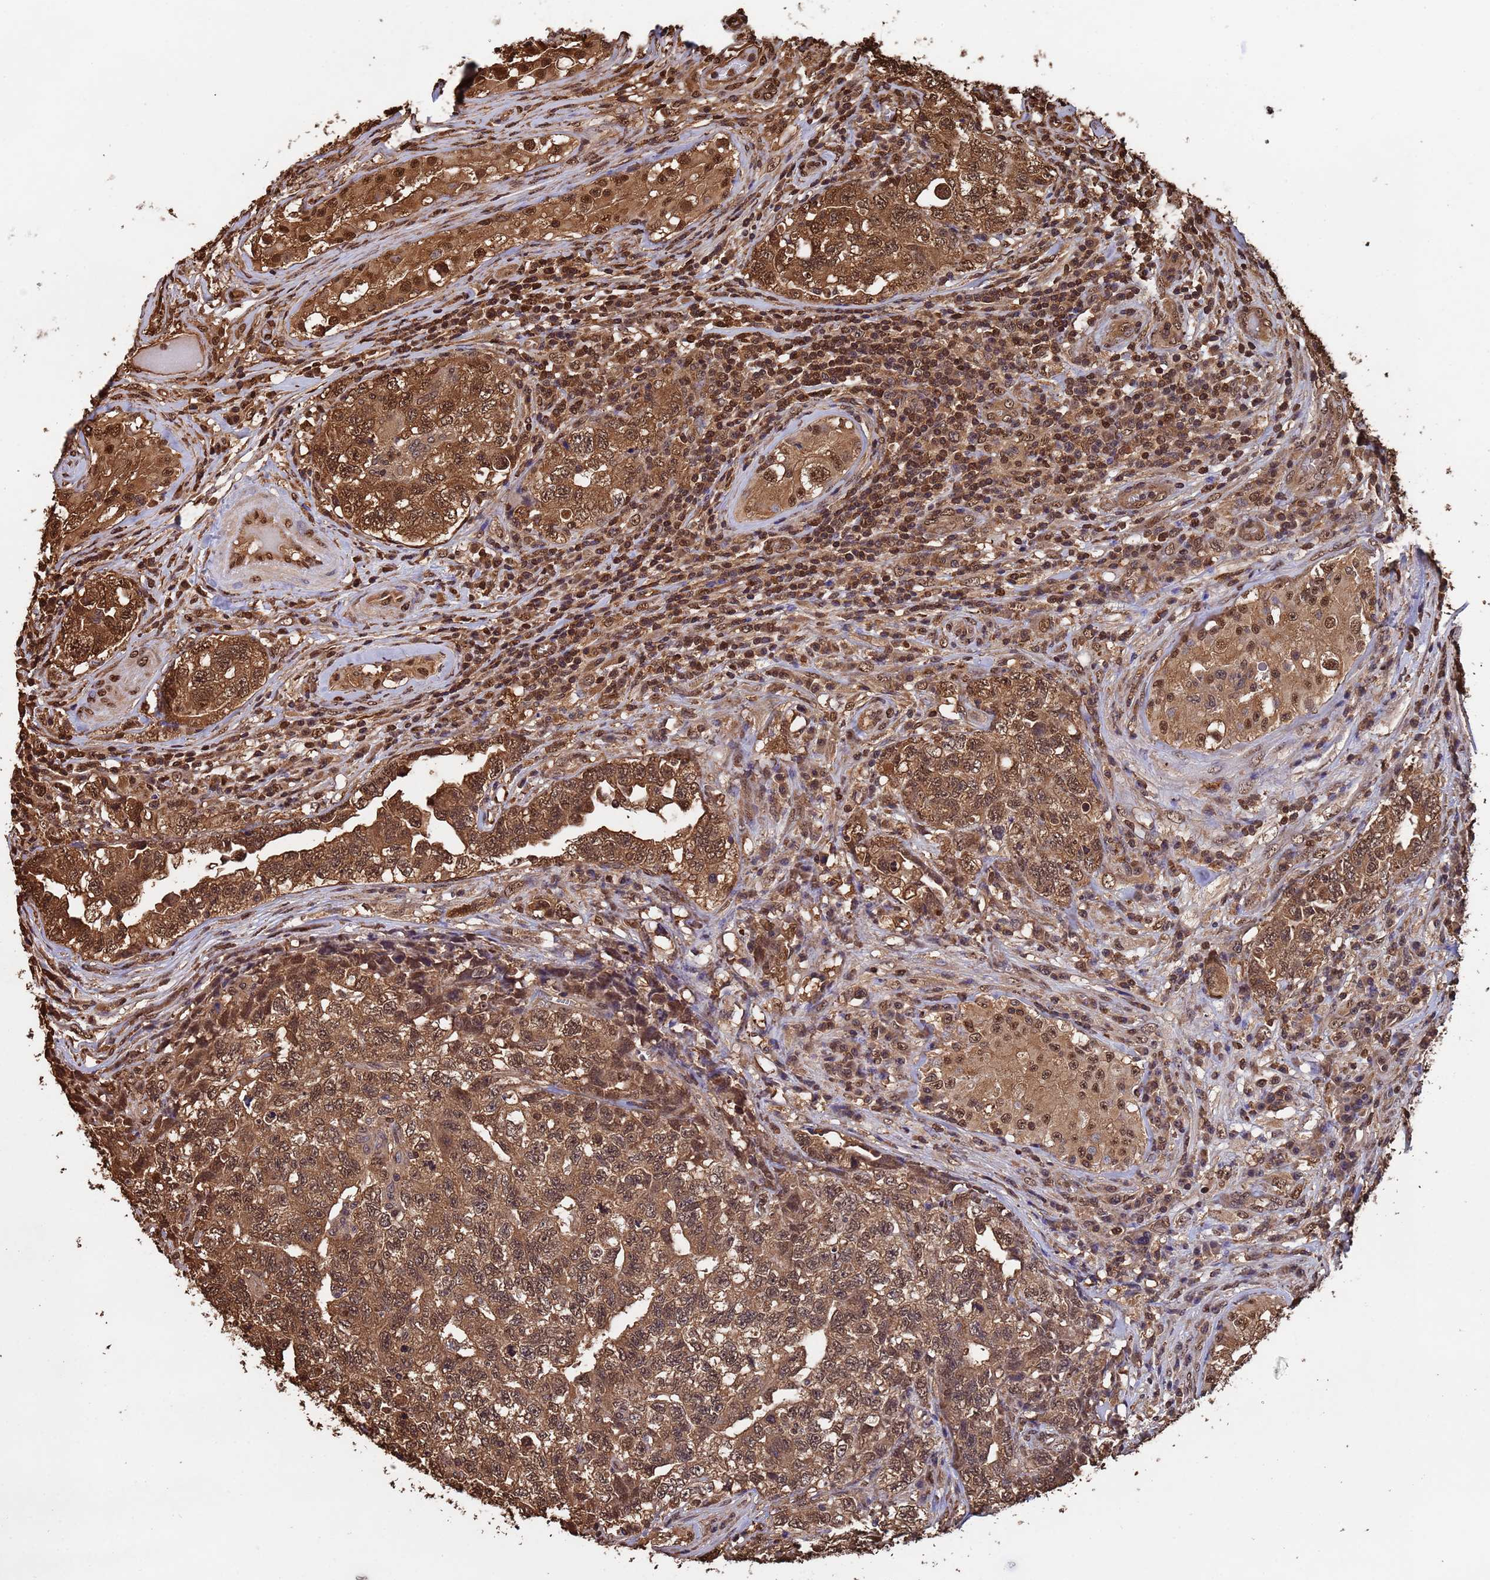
{"staining": {"intensity": "moderate", "quantity": ">75%", "location": "cytoplasmic/membranous,nuclear"}, "tissue": "testis cancer", "cell_type": "Tumor cells", "image_type": "cancer", "snomed": [{"axis": "morphology", "description": "Carcinoma, Embryonal, NOS"}, {"axis": "topography", "description": "Testis"}], "caption": "A high-resolution photomicrograph shows immunohistochemistry staining of testis embryonal carcinoma, which reveals moderate cytoplasmic/membranous and nuclear staining in about >75% of tumor cells. Immunohistochemistry (ihc) stains the protein of interest in brown and the nuclei are stained blue.", "gene": "SUMO4", "patient": {"sex": "male", "age": 31}}